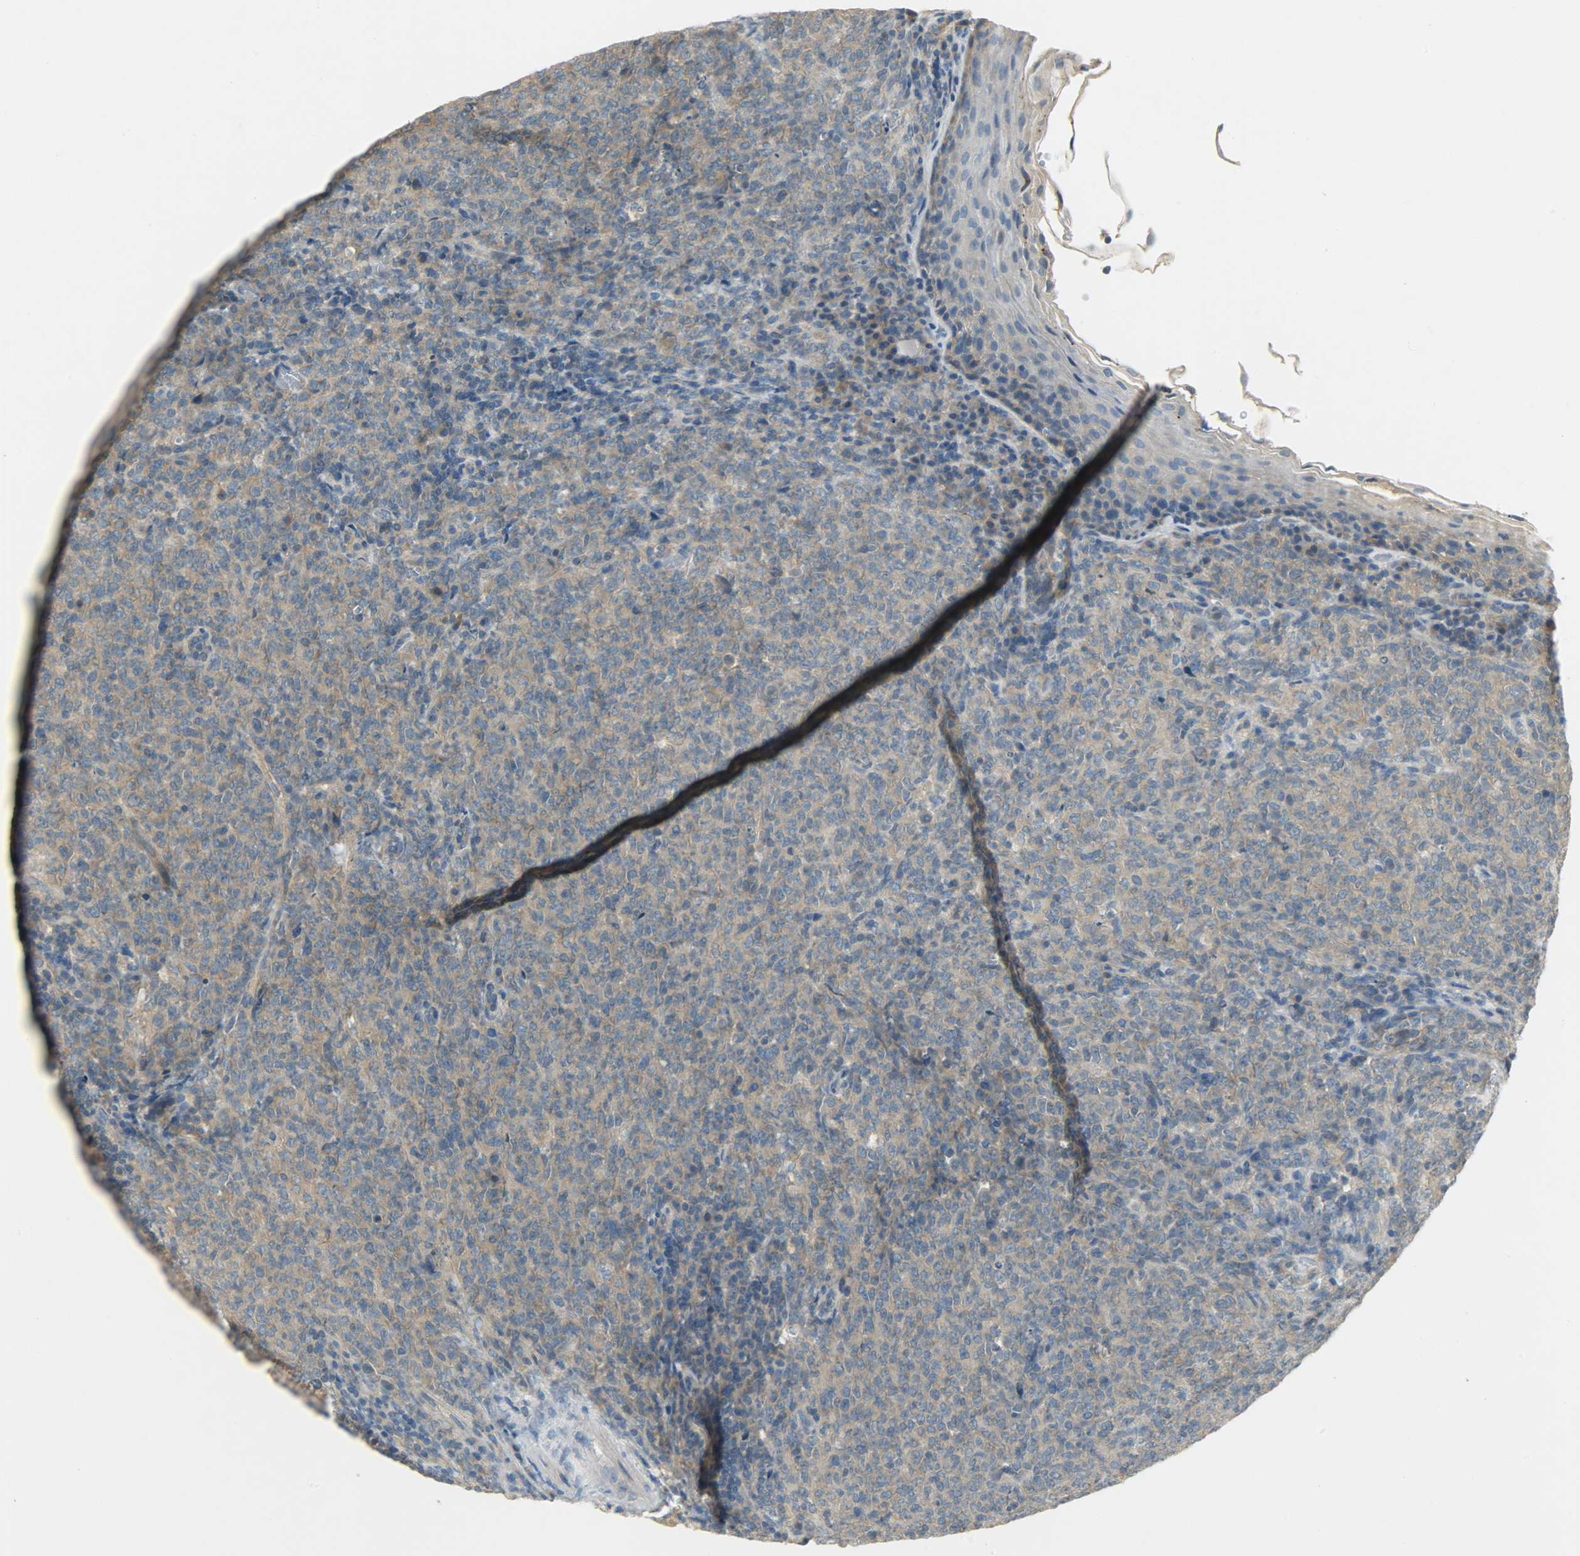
{"staining": {"intensity": "moderate", "quantity": ">75%", "location": "cytoplasmic/membranous"}, "tissue": "lymphoma", "cell_type": "Tumor cells", "image_type": "cancer", "snomed": [{"axis": "morphology", "description": "Malignant lymphoma, non-Hodgkin's type, High grade"}, {"axis": "topography", "description": "Tonsil"}], "caption": "This histopathology image displays immunohistochemistry staining of human malignant lymphoma, non-Hodgkin's type (high-grade), with medium moderate cytoplasmic/membranous expression in approximately >75% of tumor cells.", "gene": "DSG2", "patient": {"sex": "female", "age": 36}}